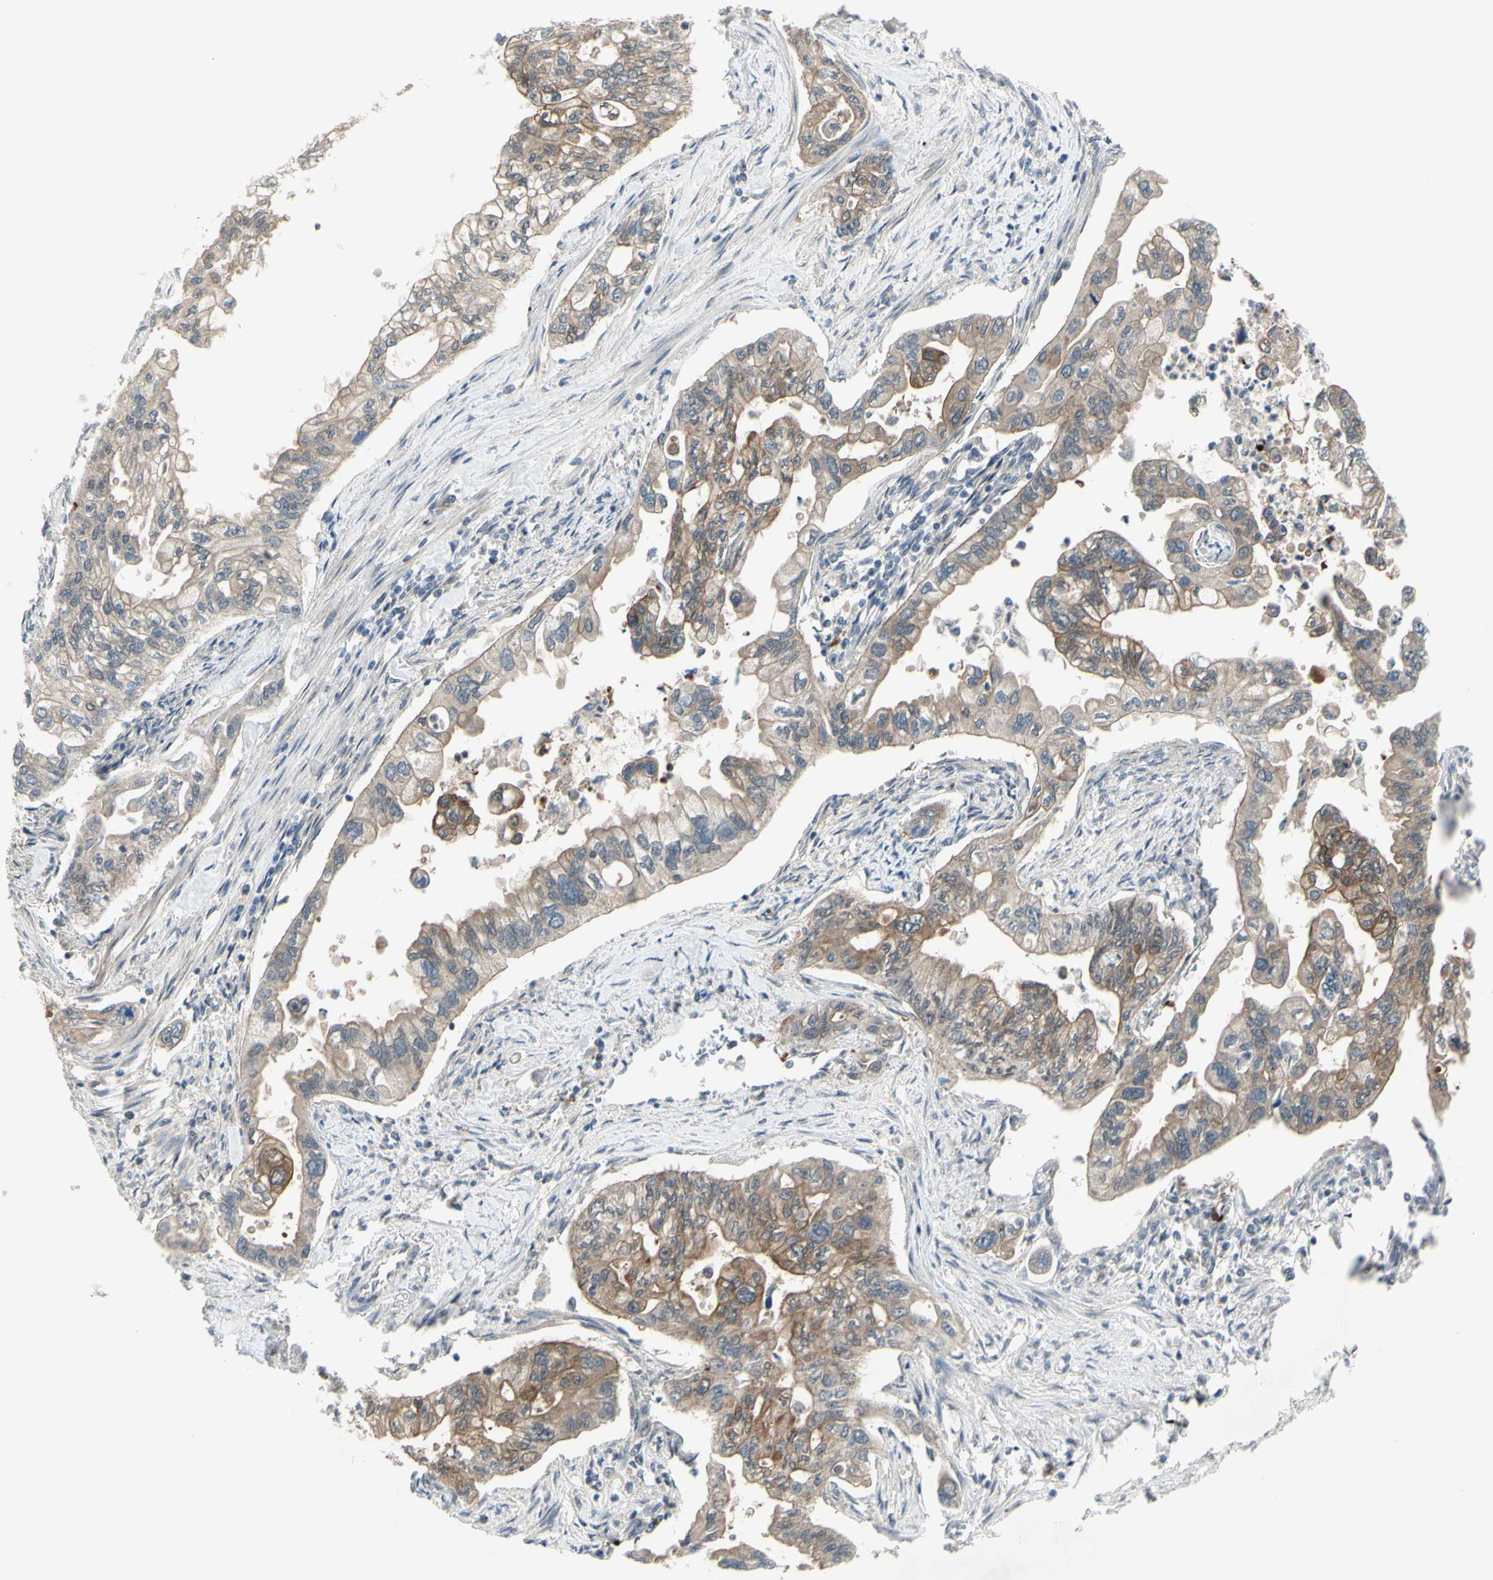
{"staining": {"intensity": "moderate", "quantity": ">75%", "location": "cytoplasmic/membranous"}, "tissue": "pancreatic cancer", "cell_type": "Tumor cells", "image_type": "cancer", "snomed": [{"axis": "morphology", "description": "Normal tissue, NOS"}, {"axis": "topography", "description": "Pancreas"}], "caption": "An image showing moderate cytoplasmic/membranous staining in approximately >75% of tumor cells in pancreatic cancer, as visualized by brown immunohistochemical staining.", "gene": "ETNK1", "patient": {"sex": "male", "age": 42}}